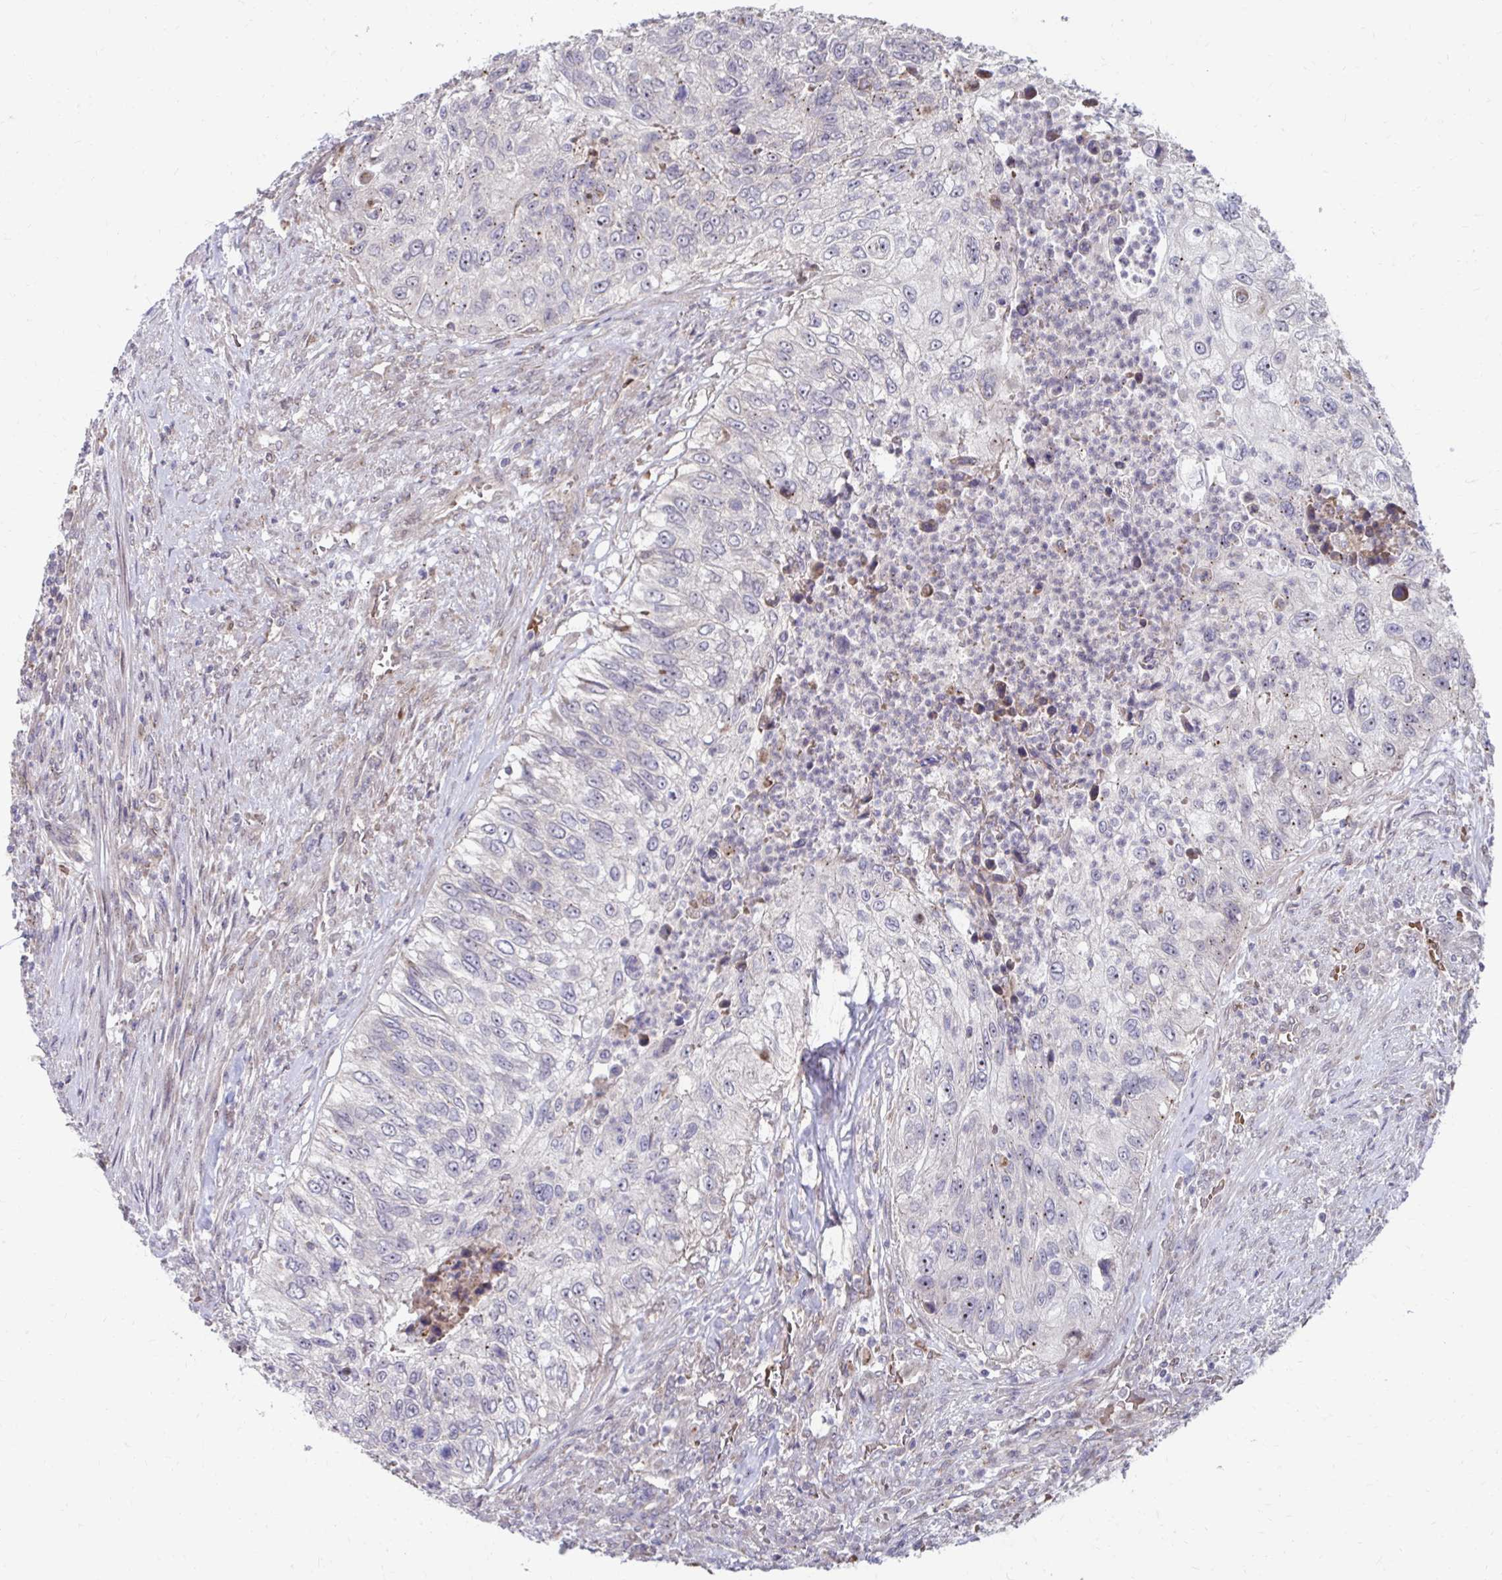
{"staining": {"intensity": "negative", "quantity": "none", "location": "none"}, "tissue": "urothelial cancer", "cell_type": "Tumor cells", "image_type": "cancer", "snomed": [{"axis": "morphology", "description": "Urothelial carcinoma, High grade"}, {"axis": "topography", "description": "Urinary bladder"}], "caption": "Image shows no protein expression in tumor cells of urothelial cancer tissue.", "gene": "ITPR2", "patient": {"sex": "female", "age": 60}}